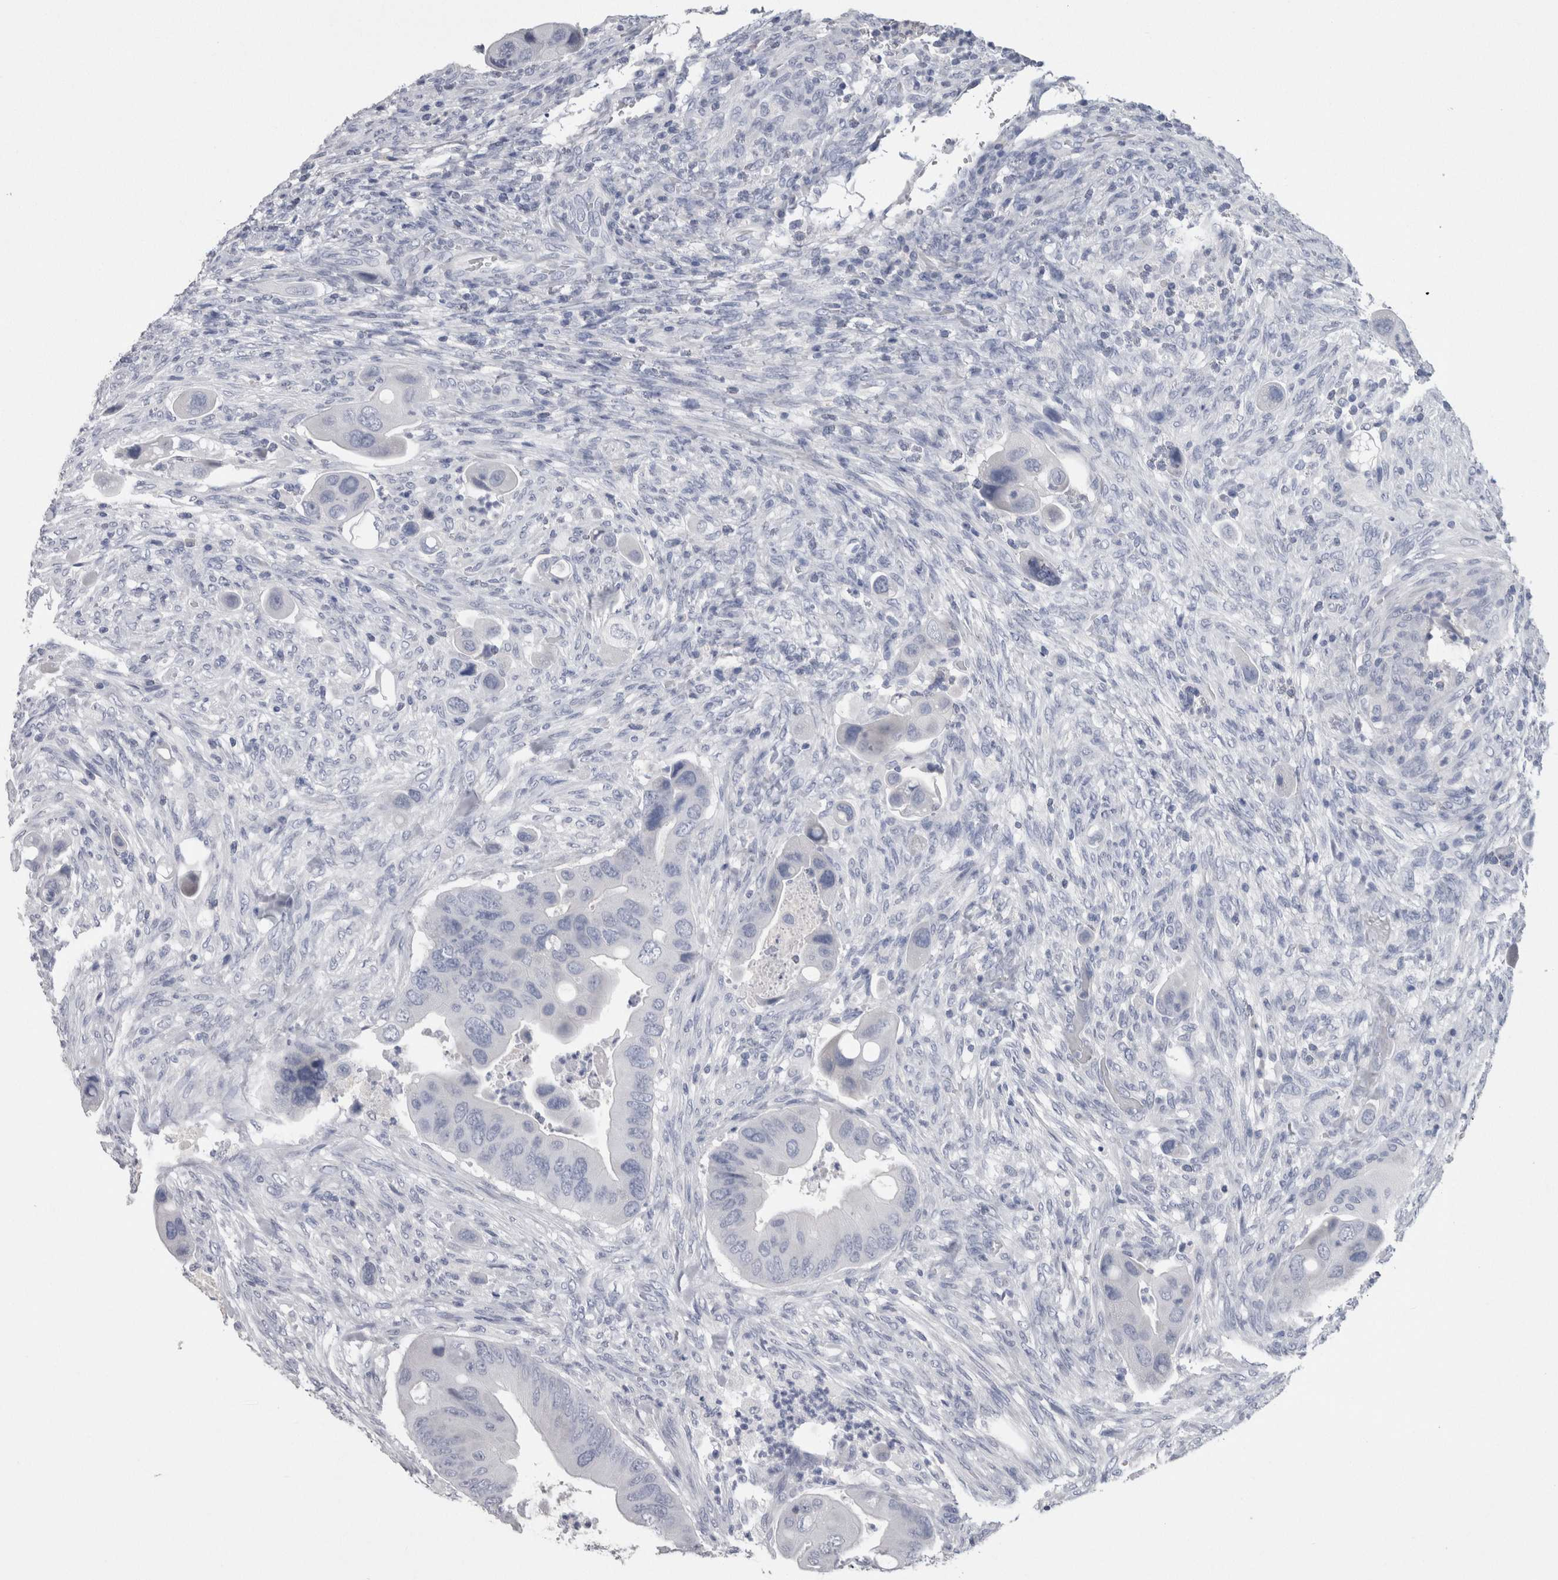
{"staining": {"intensity": "negative", "quantity": "none", "location": "none"}, "tissue": "colorectal cancer", "cell_type": "Tumor cells", "image_type": "cancer", "snomed": [{"axis": "morphology", "description": "Adenocarcinoma, NOS"}, {"axis": "topography", "description": "Rectum"}], "caption": "IHC photomicrograph of human colorectal cancer (adenocarcinoma) stained for a protein (brown), which displays no positivity in tumor cells. (DAB (3,3'-diaminobenzidine) IHC visualized using brightfield microscopy, high magnification).", "gene": "CA8", "patient": {"sex": "female", "age": 57}}